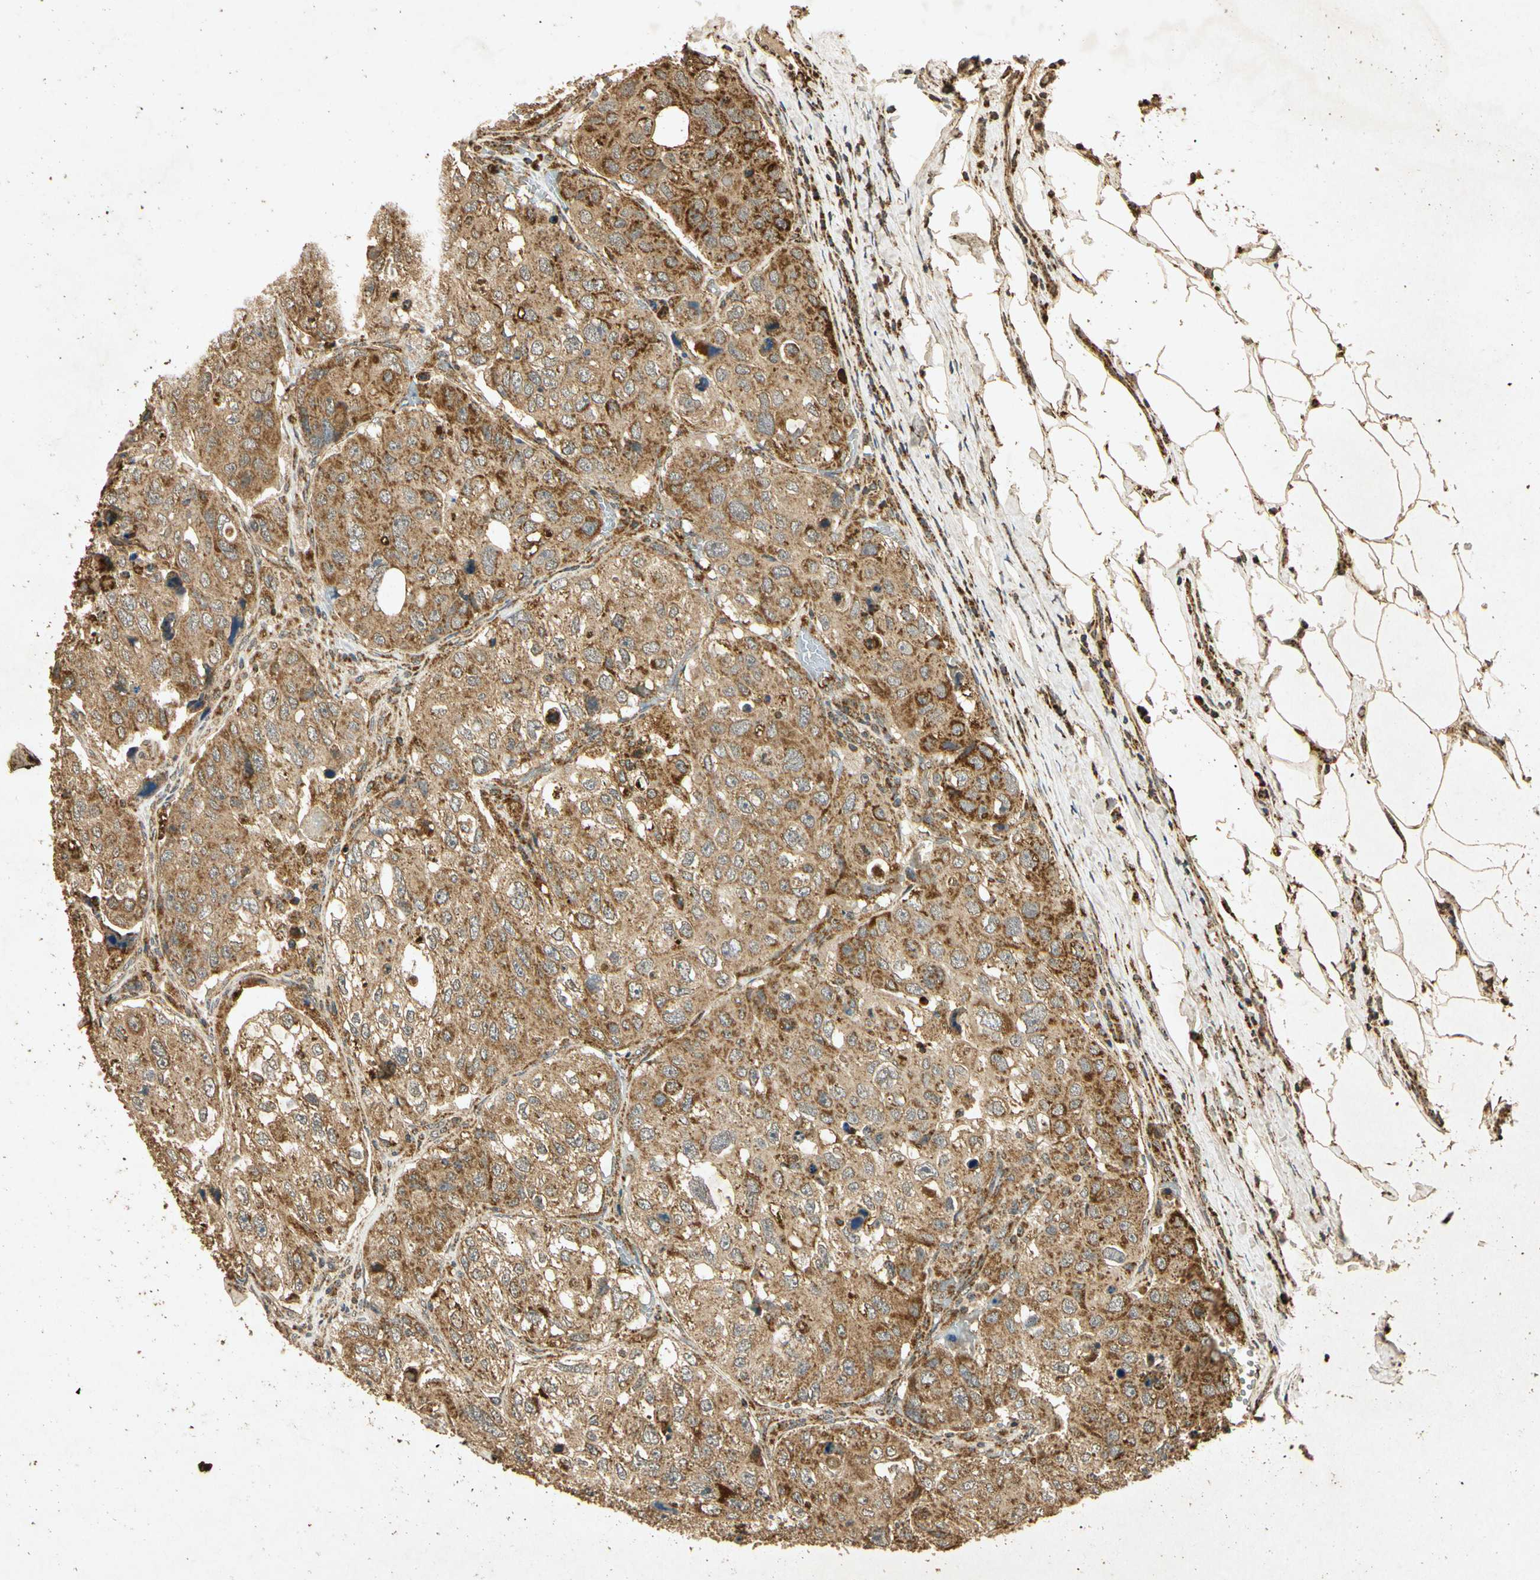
{"staining": {"intensity": "moderate", "quantity": ">75%", "location": "cytoplasmic/membranous"}, "tissue": "urothelial cancer", "cell_type": "Tumor cells", "image_type": "cancer", "snomed": [{"axis": "morphology", "description": "Urothelial carcinoma, High grade"}, {"axis": "topography", "description": "Lymph node"}, {"axis": "topography", "description": "Urinary bladder"}], "caption": "This image demonstrates immunohistochemistry staining of human high-grade urothelial carcinoma, with medium moderate cytoplasmic/membranous staining in approximately >75% of tumor cells.", "gene": "PRDX3", "patient": {"sex": "male", "age": 51}}